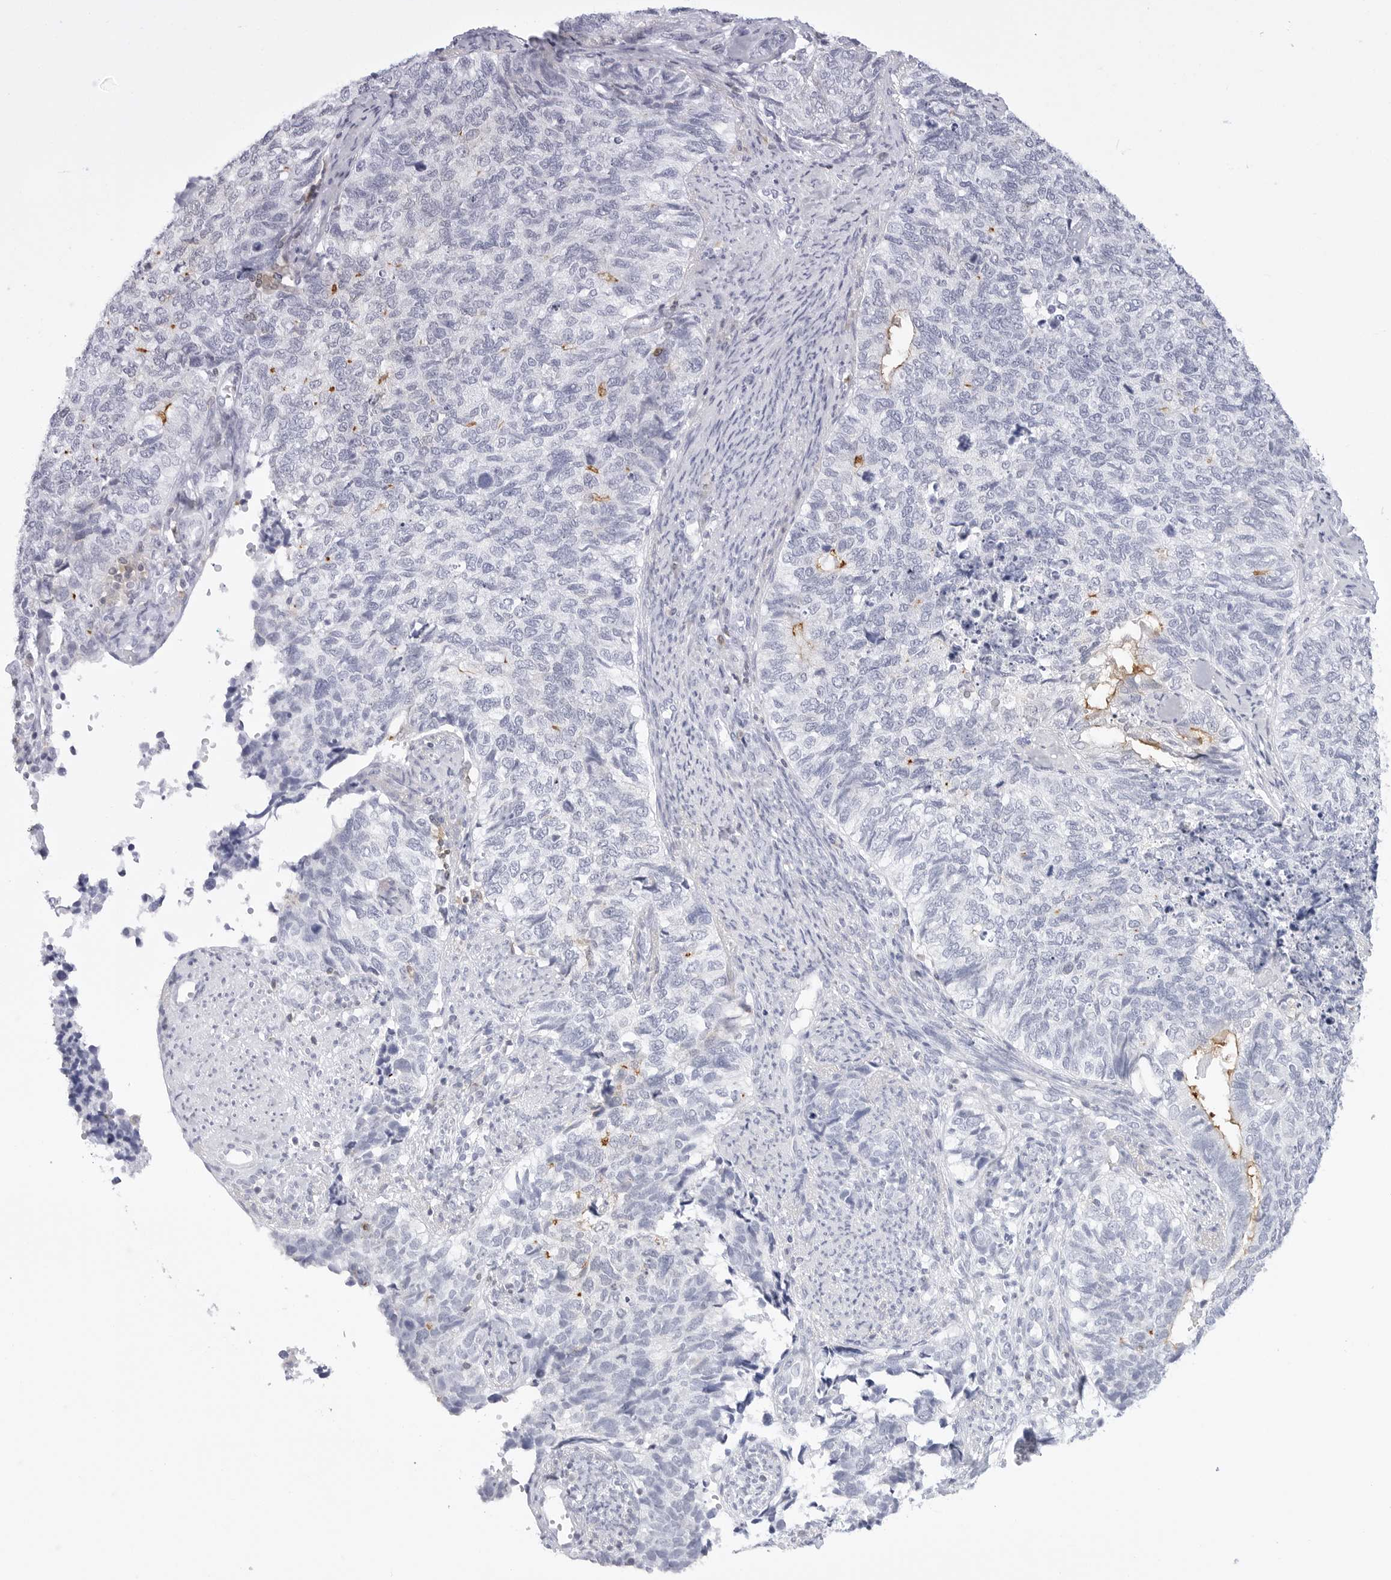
{"staining": {"intensity": "negative", "quantity": "none", "location": "none"}, "tissue": "cervical cancer", "cell_type": "Tumor cells", "image_type": "cancer", "snomed": [{"axis": "morphology", "description": "Squamous cell carcinoma, NOS"}, {"axis": "topography", "description": "Cervix"}], "caption": "Immunohistochemistry (IHC) micrograph of neoplastic tissue: human cervical cancer (squamous cell carcinoma) stained with DAB (3,3'-diaminobenzidine) shows no significant protein staining in tumor cells.", "gene": "SLC9A3R1", "patient": {"sex": "female", "age": 63}}